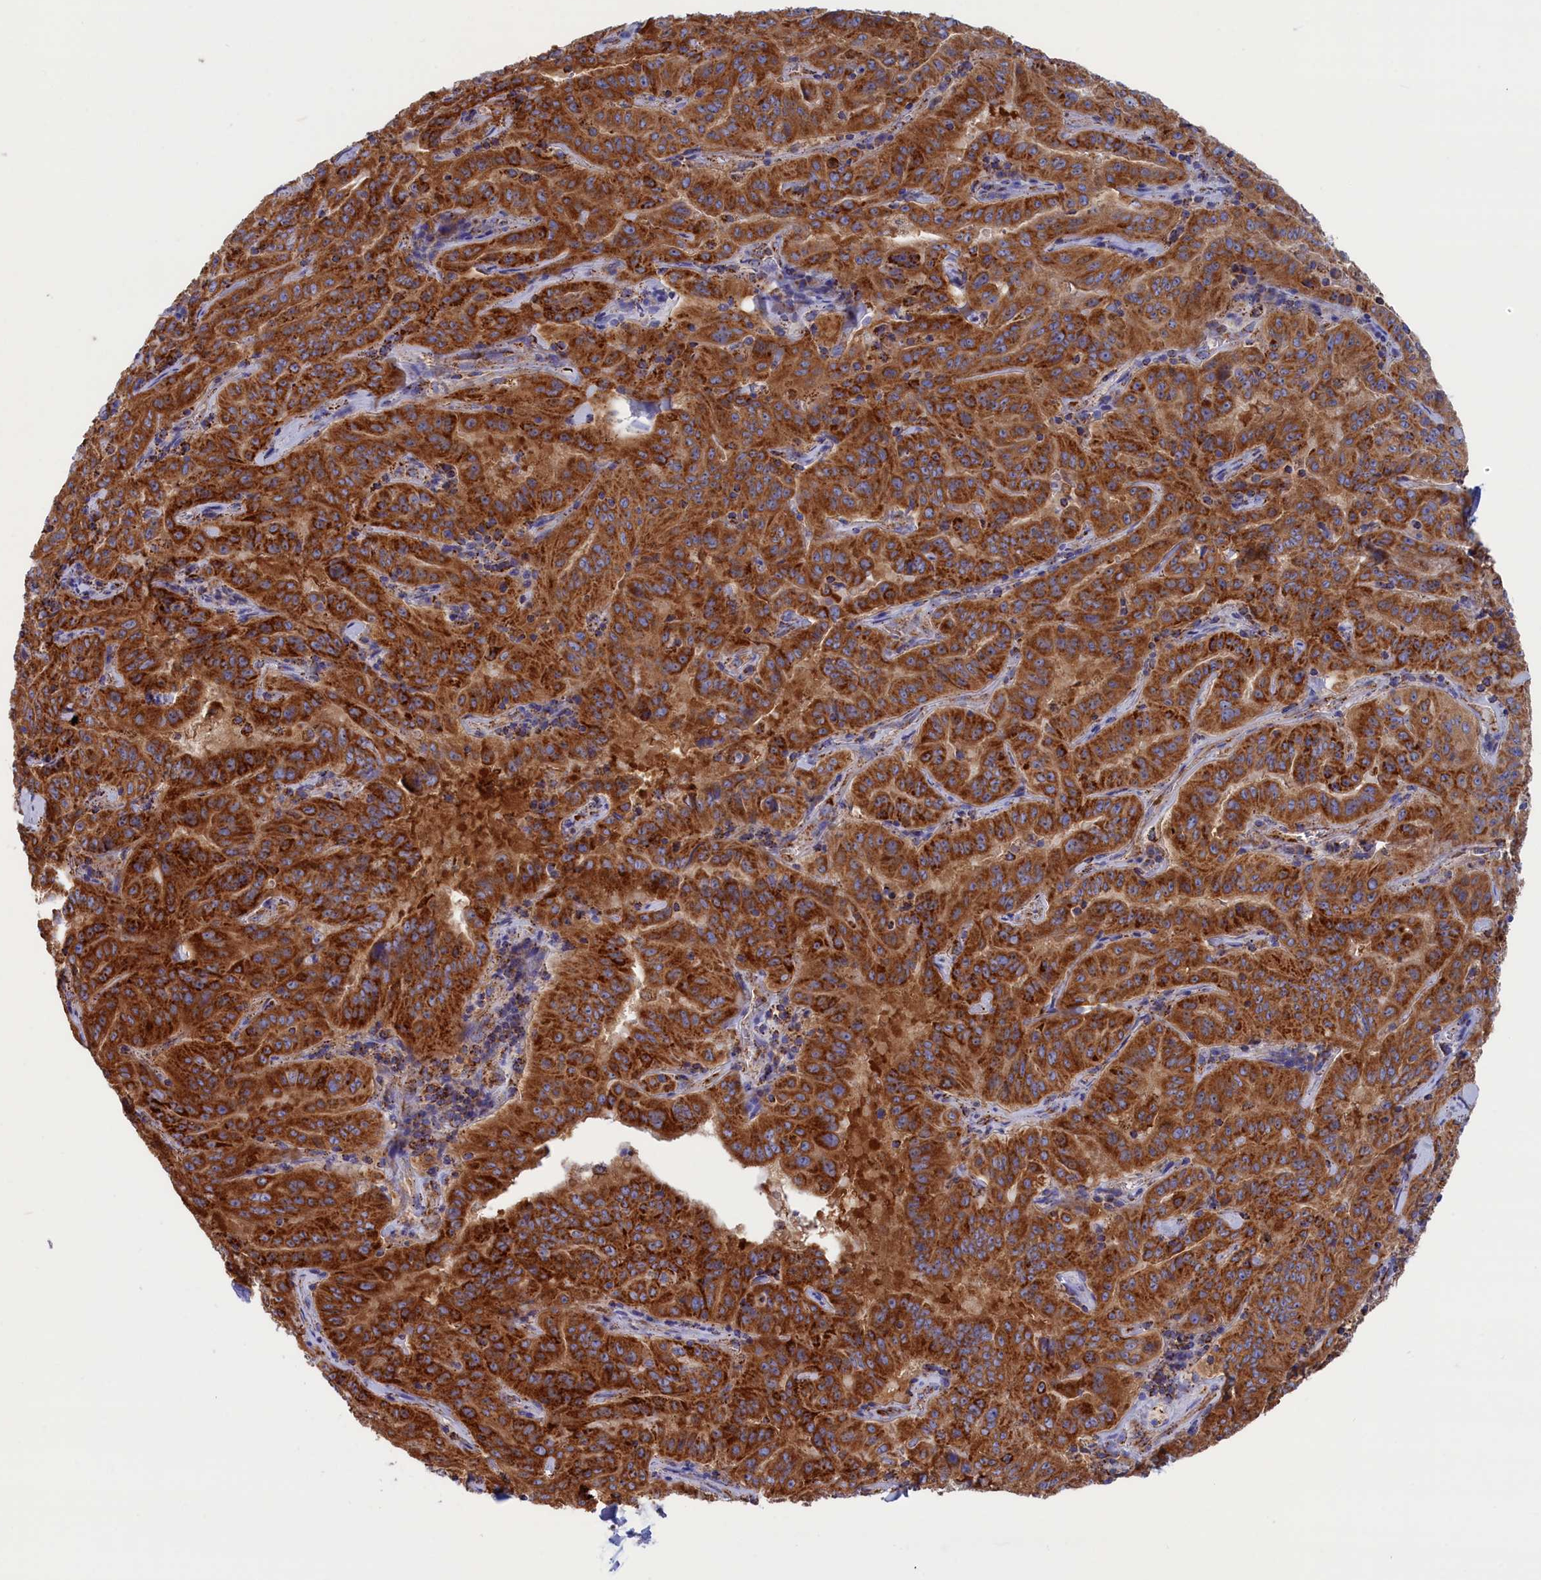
{"staining": {"intensity": "strong", "quantity": ">75%", "location": "cytoplasmic/membranous"}, "tissue": "pancreatic cancer", "cell_type": "Tumor cells", "image_type": "cancer", "snomed": [{"axis": "morphology", "description": "Adenocarcinoma, NOS"}, {"axis": "topography", "description": "Pancreas"}], "caption": "IHC (DAB (3,3'-diaminobenzidine)) staining of pancreatic adenocarcinoma displays strong cytoplasmic/membranous protein expression in about >75% of tumor cells.", "gene": "WDR83", "patient": {"sex": "male", "age": 63}}